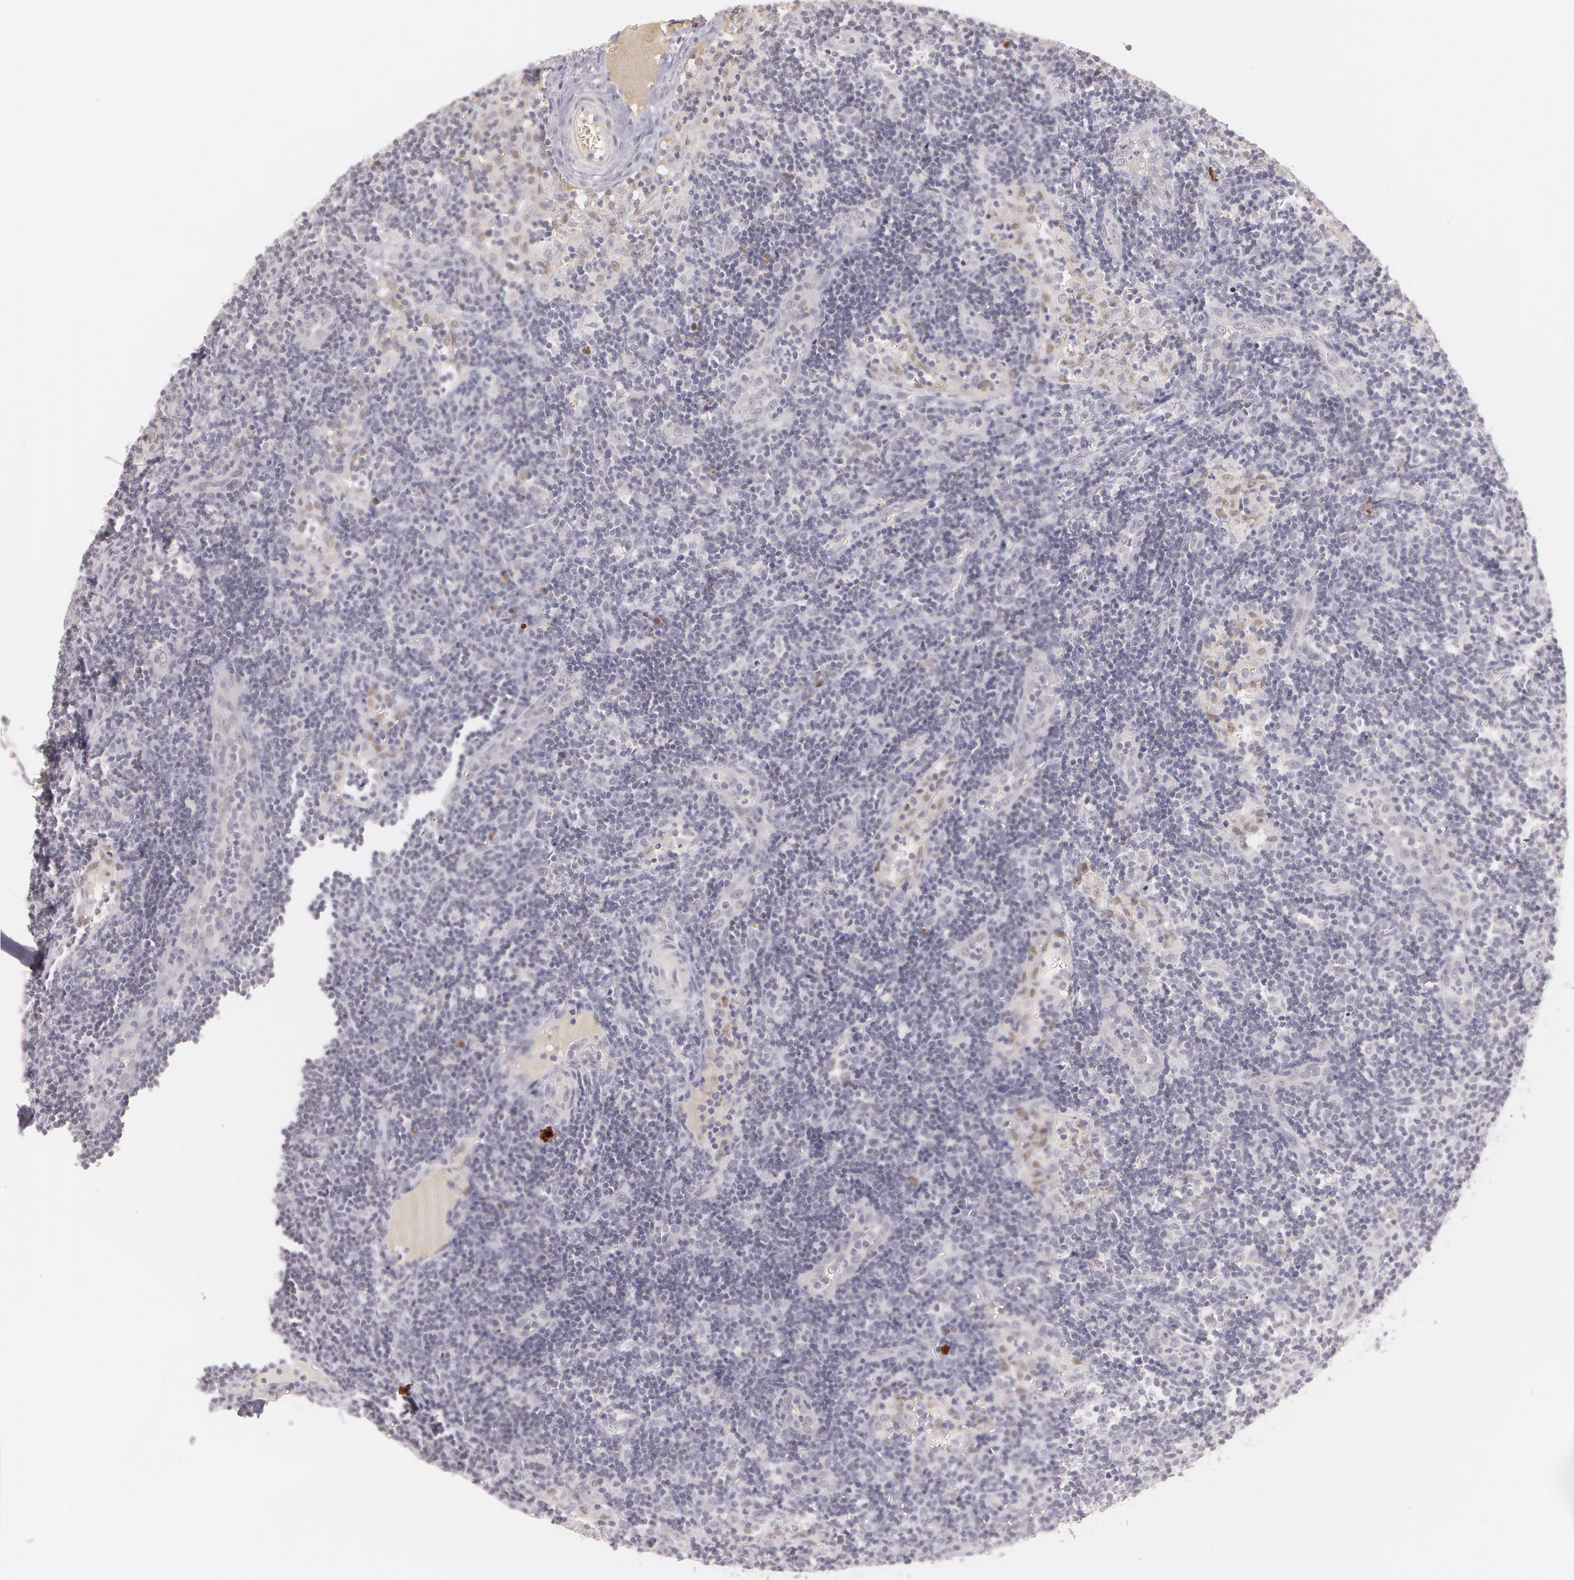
{"staining": {"intensity": "negative", "quantity": "none", "location": "none"}, "tissue": "lymph node", "cell_type": "Germinal center cells", "image_type": "normal", "snomed": [{"axis": "morphology", "description": "Normal tissue, NOS"}, {"axis": "morphology", "description": "Inflammation, NOS"}, {"axis": "topography", "description": "Lymph node"}, {"axis": "topography", "description": "Salivary gland"}], "caption": "The photomicrograph exhibits no staining of germinal center cells in normal lymph node. (DAB (3,3'-diaminobenzidine) immunohistochemistry visualized using brightfield microscopy, high magnification).", "gene": "LBP", "patient": {"sex": "male", "age": 3}}